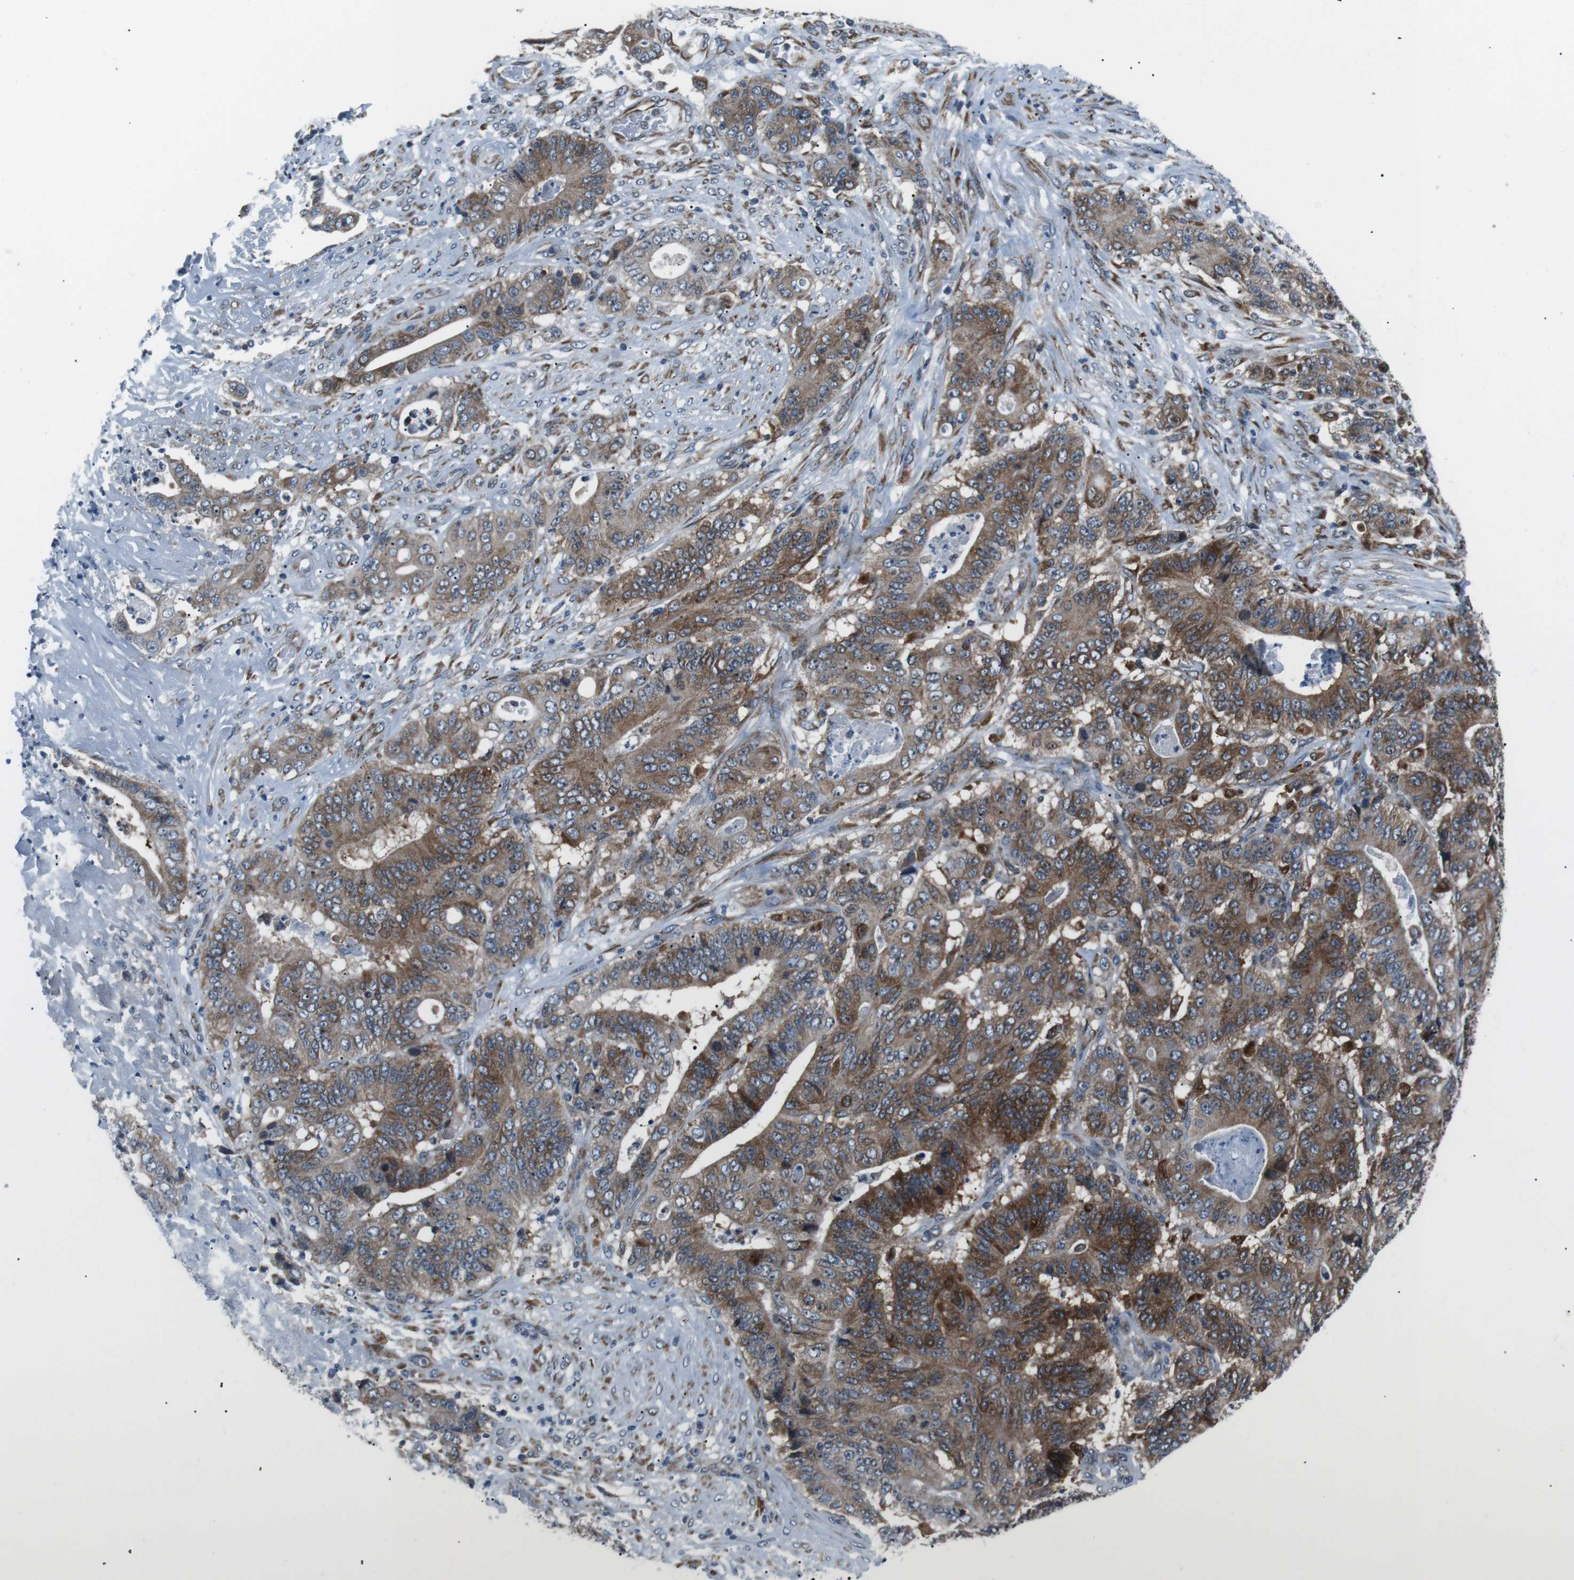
{"staining": {"intensity": "moderate", "quantity": ">75%", "location": "cytoplasmic/membranous"}, "tissue": "stomach cancer", "cell_type": "Tumor cells", "image_type": "cancer", "snomed": [{"axis": "morphology", "description": "Adenocarcinoma, NOS"}, {"axis": "topography", "description": "Stomach"}], "caption": "The immunohistochemical stain shows moderate cytoplasmic/membranous positivity in tumor cells of adenocarcinoma (stomach) tissue.", "gene": "BLNK", "patient": {"sex": "female", "age": 73}}